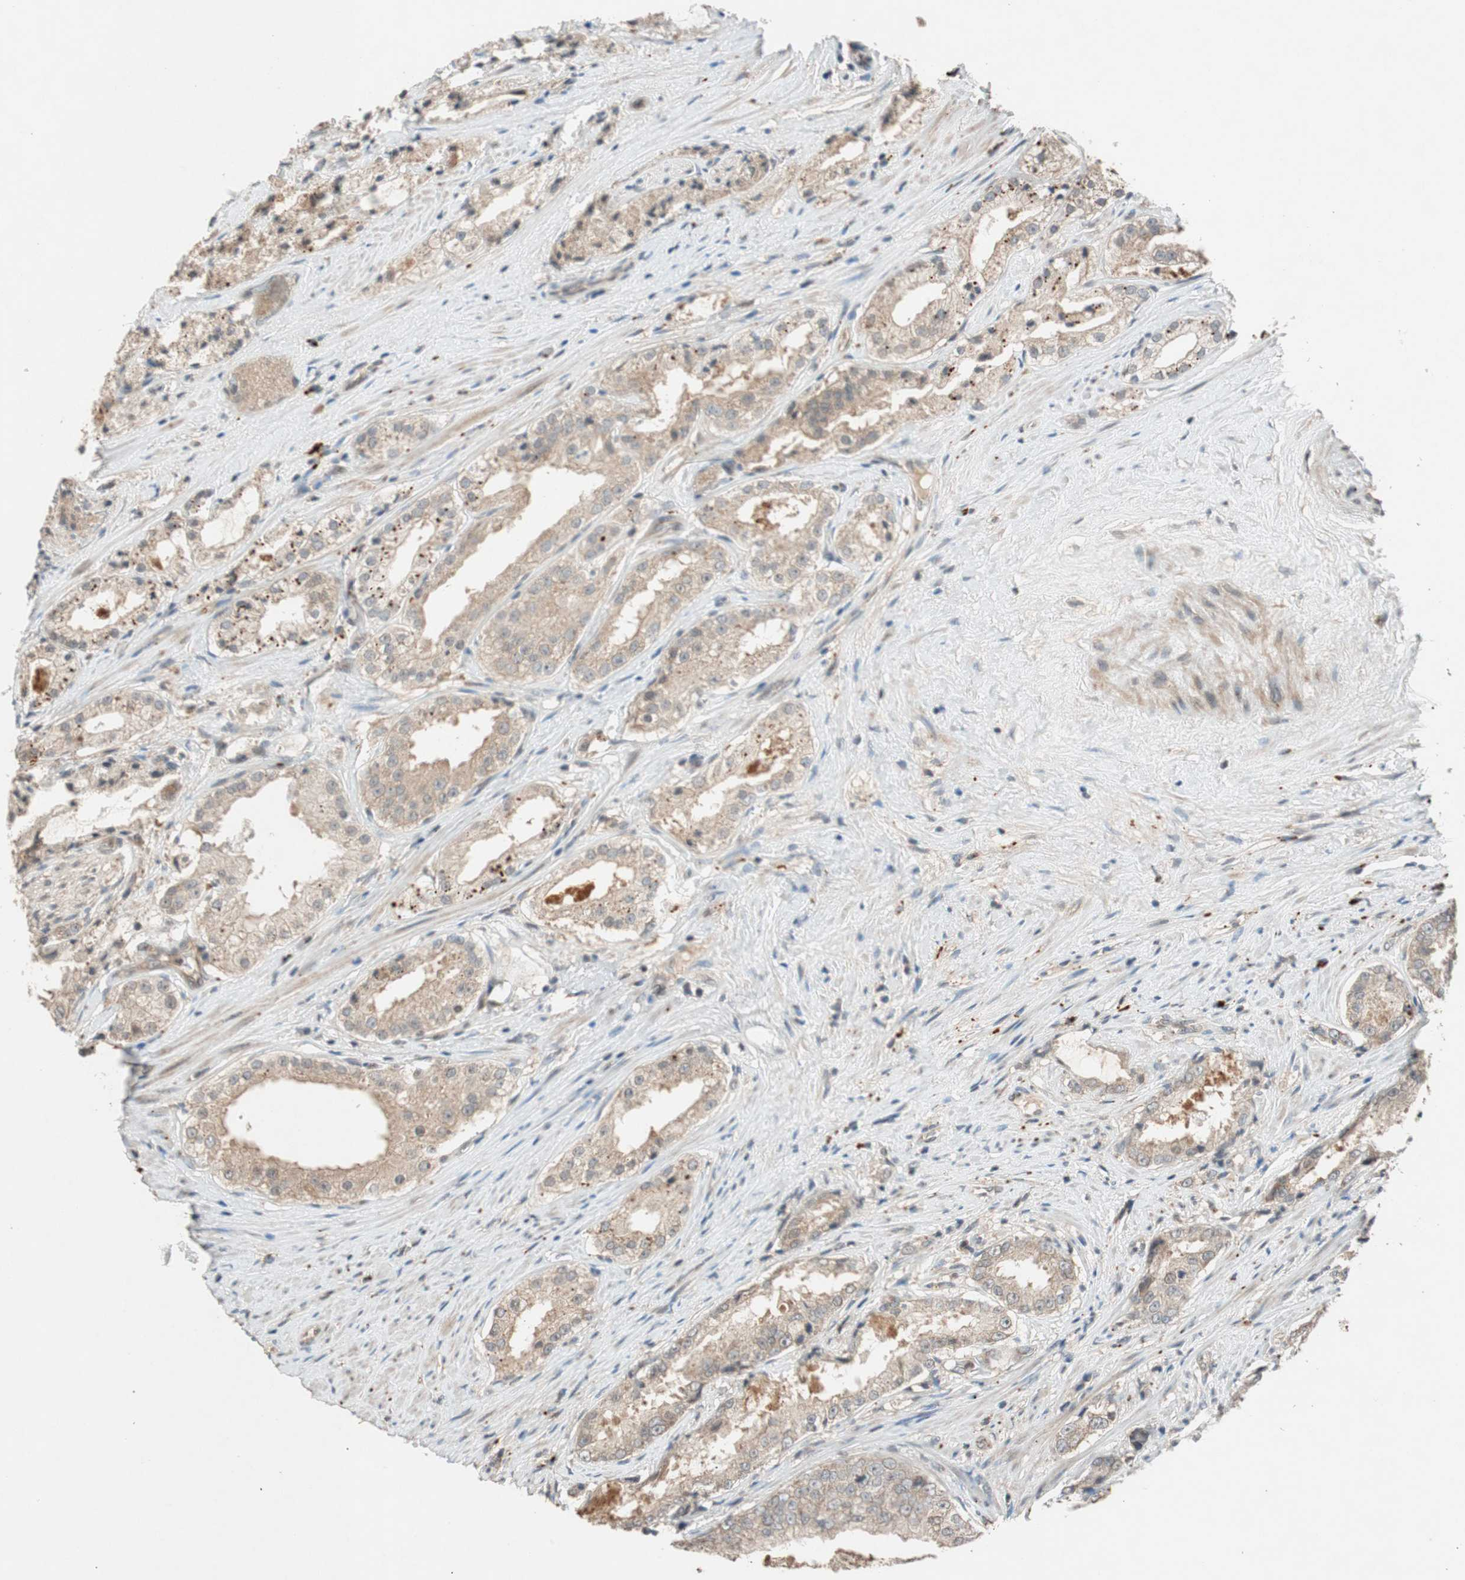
{"staining": {"intensity": "weak", "quantity": ">75%", "location": "cytoplasmic/membranous"}, "tissue": "prostate cancer", "cell_type": "Tumor cells", "image_type": "cancer", "snomed": [{"axis": "morphology", "description": "Adenocarcinoma, High grade"}, {"axis": "topography", "description": "Prostate"}], "caption": "Immunohistochemistry micrograph of neoplastic tissue: adenocarcinoma (high-grade) (prostate) stained using immunohistochemistry displays low levels of weak protein expression localized specifically in the cytoplasmic/membranous of tumor cells, appearing as a cytoplasmic/membranous brown color.", "gene": "GLB1", "patient": {"sex": "male", "age": 73}}